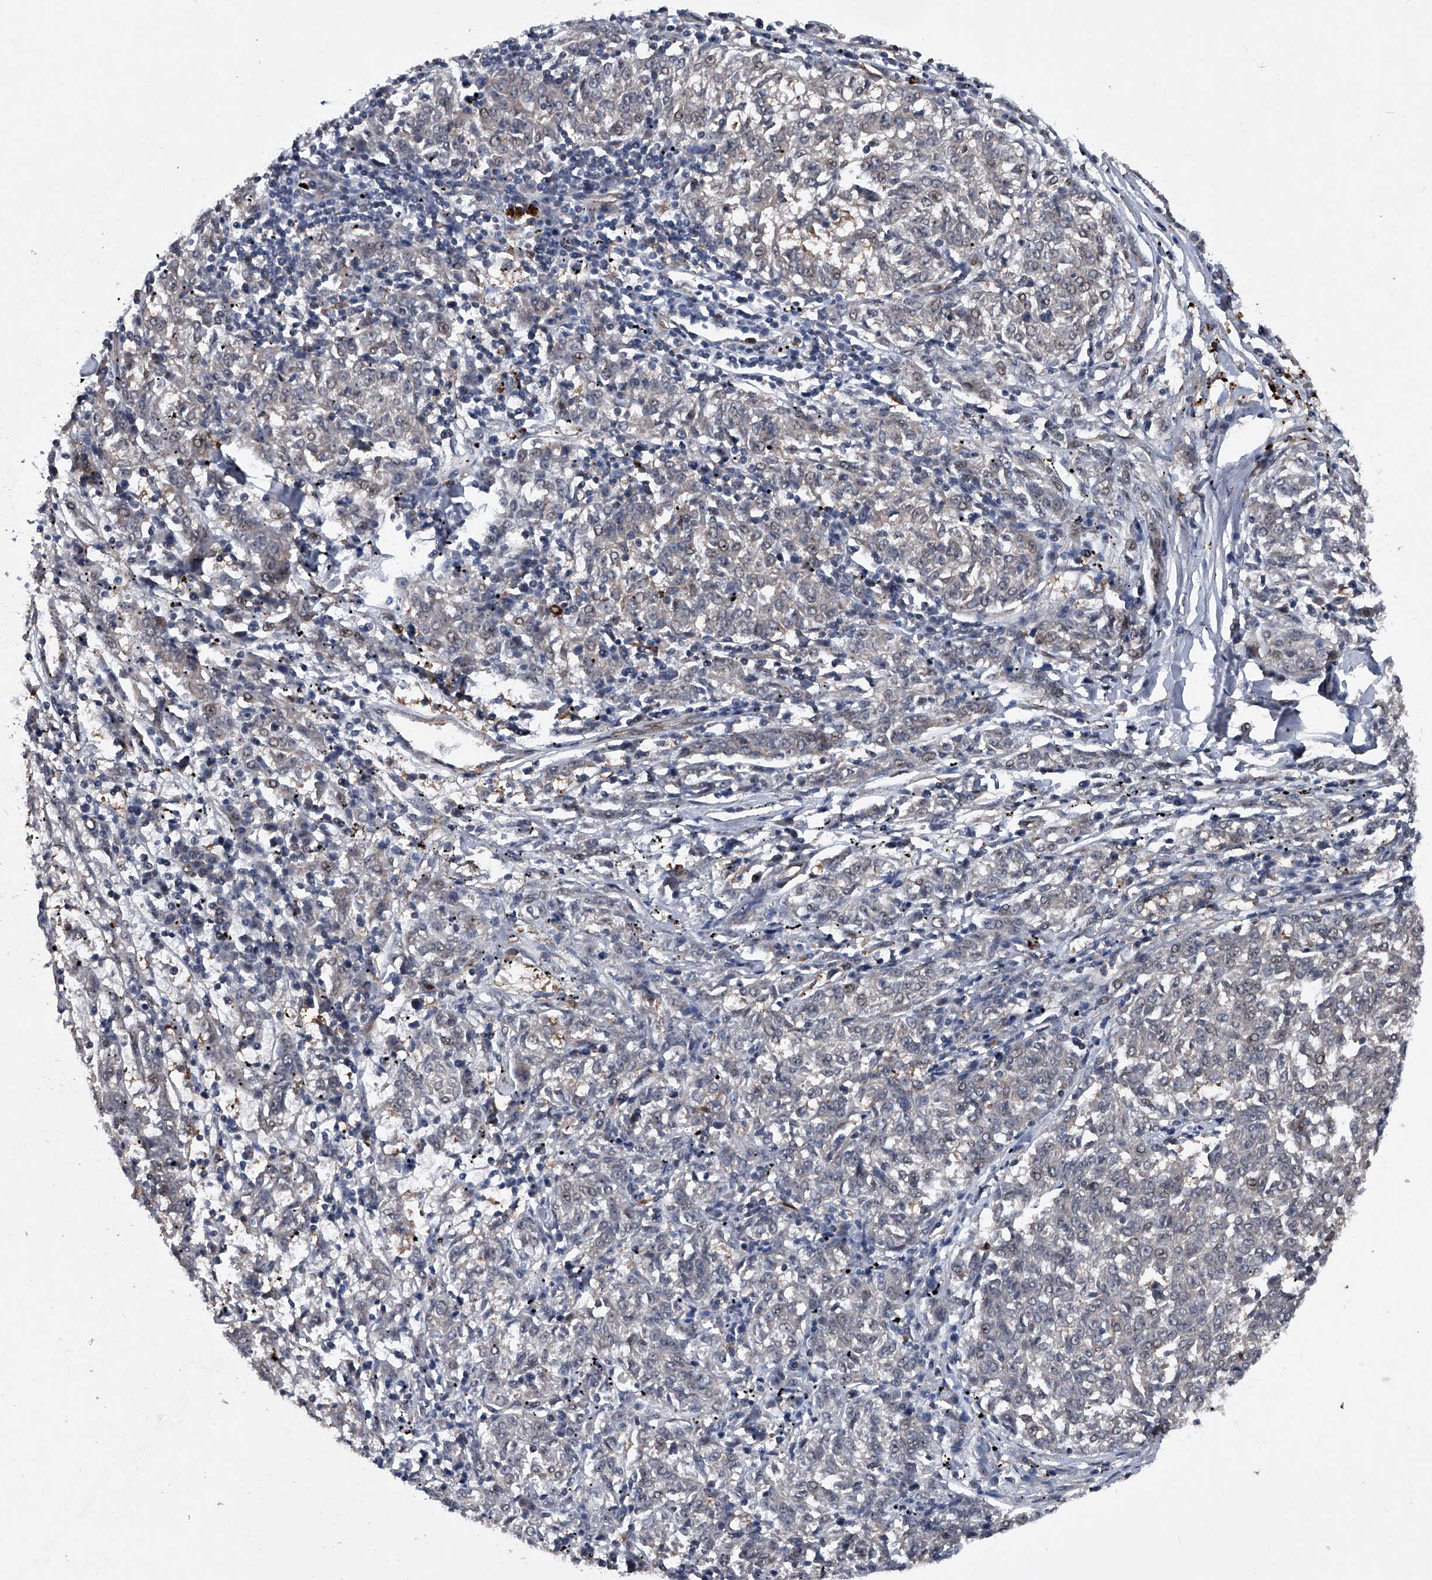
{"staining": {"intensity": "negative", "quantity": "none", "location": "none"}, "tissue": "melanoma", "cell_type": "Tumor cells", "image_type": "cancer", "snomed": [{"axis": "morphology", "description": "Malignant melanoma, NOS"}, {"axis": "topography", "description": "Skin"}], "caption": "The image exhibits no significant expression in tumor cells of melanoma.", "gene": "MAPKAP1", "patient": {"sex": "female", "age": 72}}